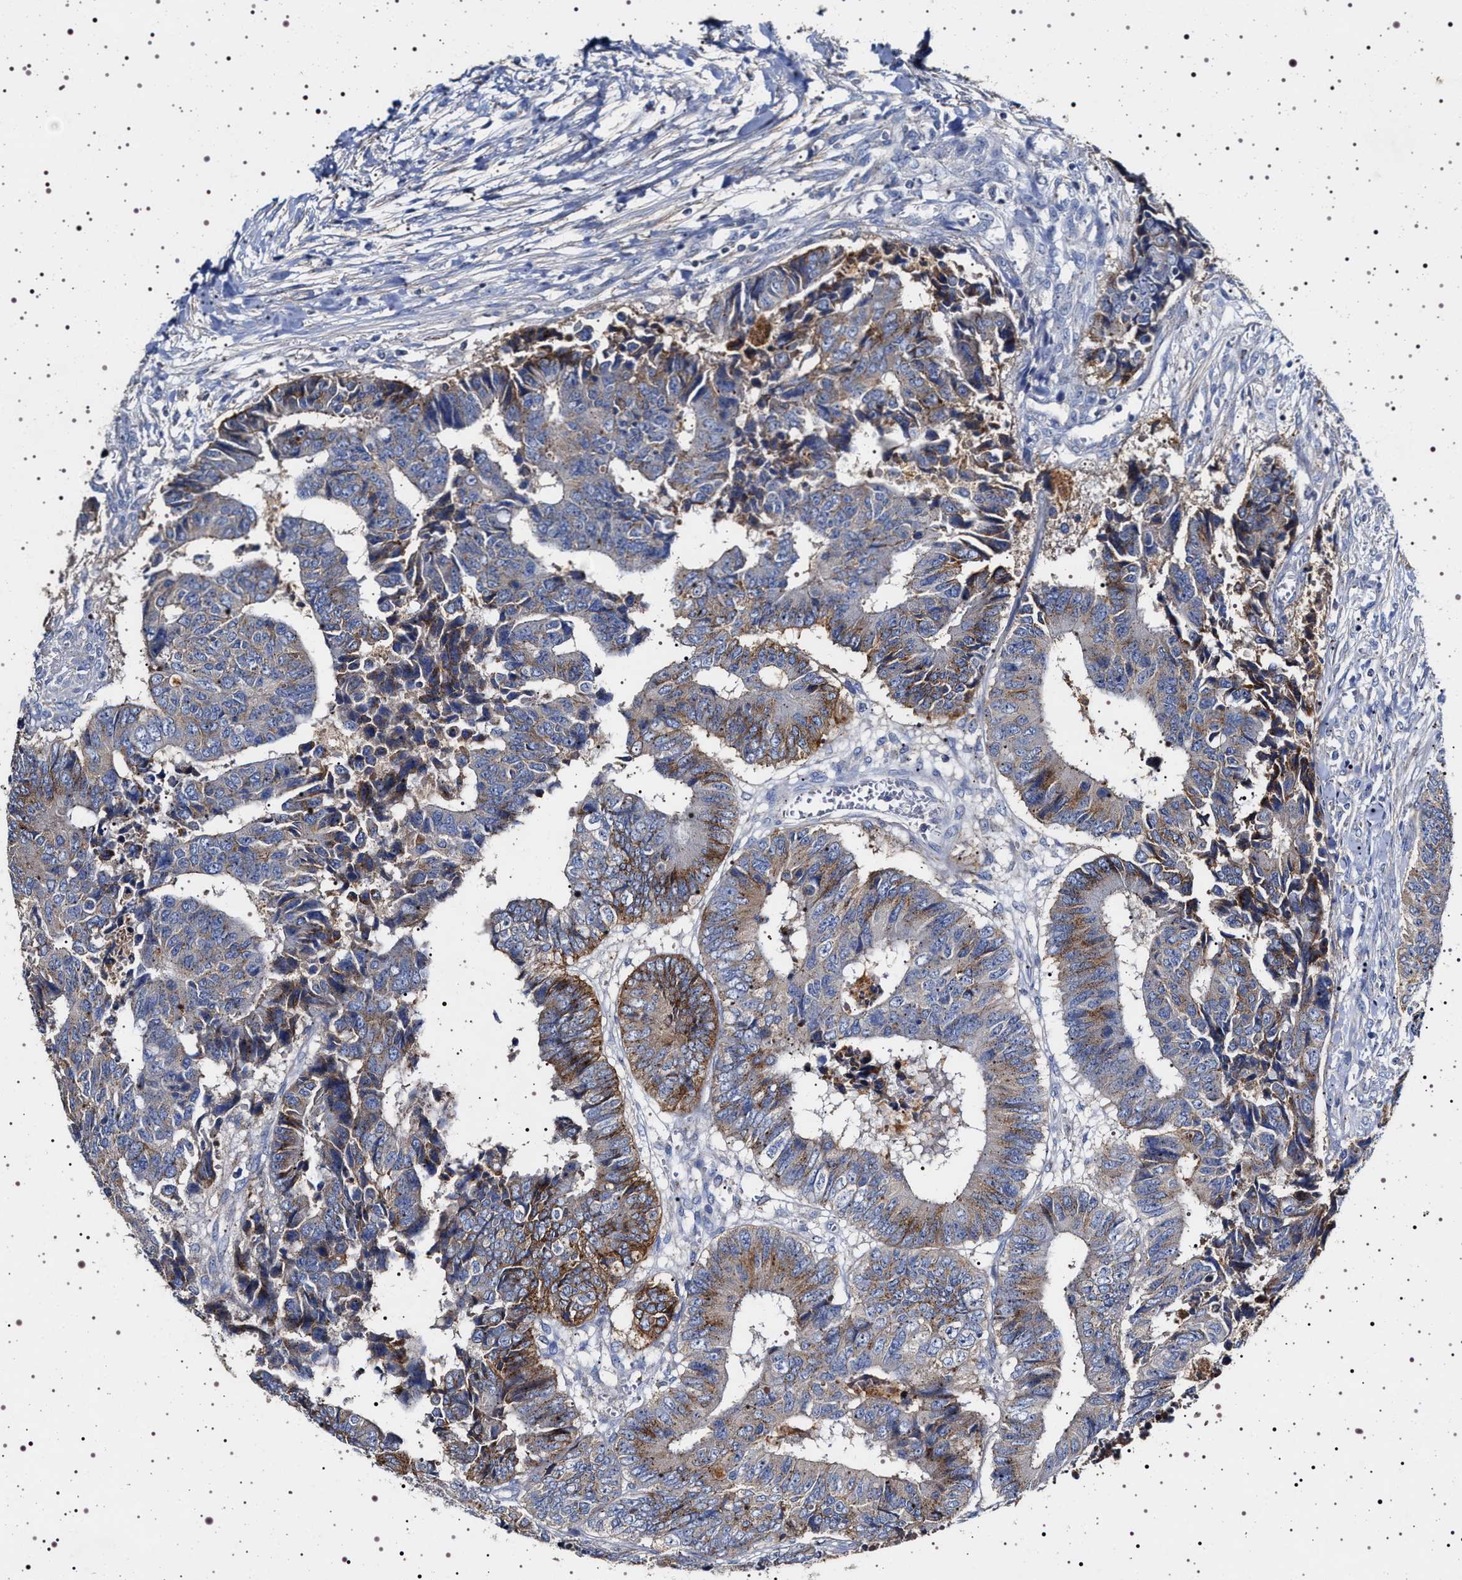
{"staining": {"intensity": "moderate", "quantity": "<25%", "location": "cytoplasmic/membranous"}, "tissue": "colorectal cancer", "cell_type": "Tumor cells", "image_type": "cancer", "snomed": [{"axis": "morphology", "description": "Adenocarcinoma, NOS"}, {"axis": "topography", "description": "Rectum"}], "caption": "Brown immunohistochemical staining in human colorectal adenocarcinoma displays moderate cytoplasmic/membranous staining in approximately <25% of tumor cells.", "gene": "NAALADL2", "patient": {"sex": "male", "age": 84}}